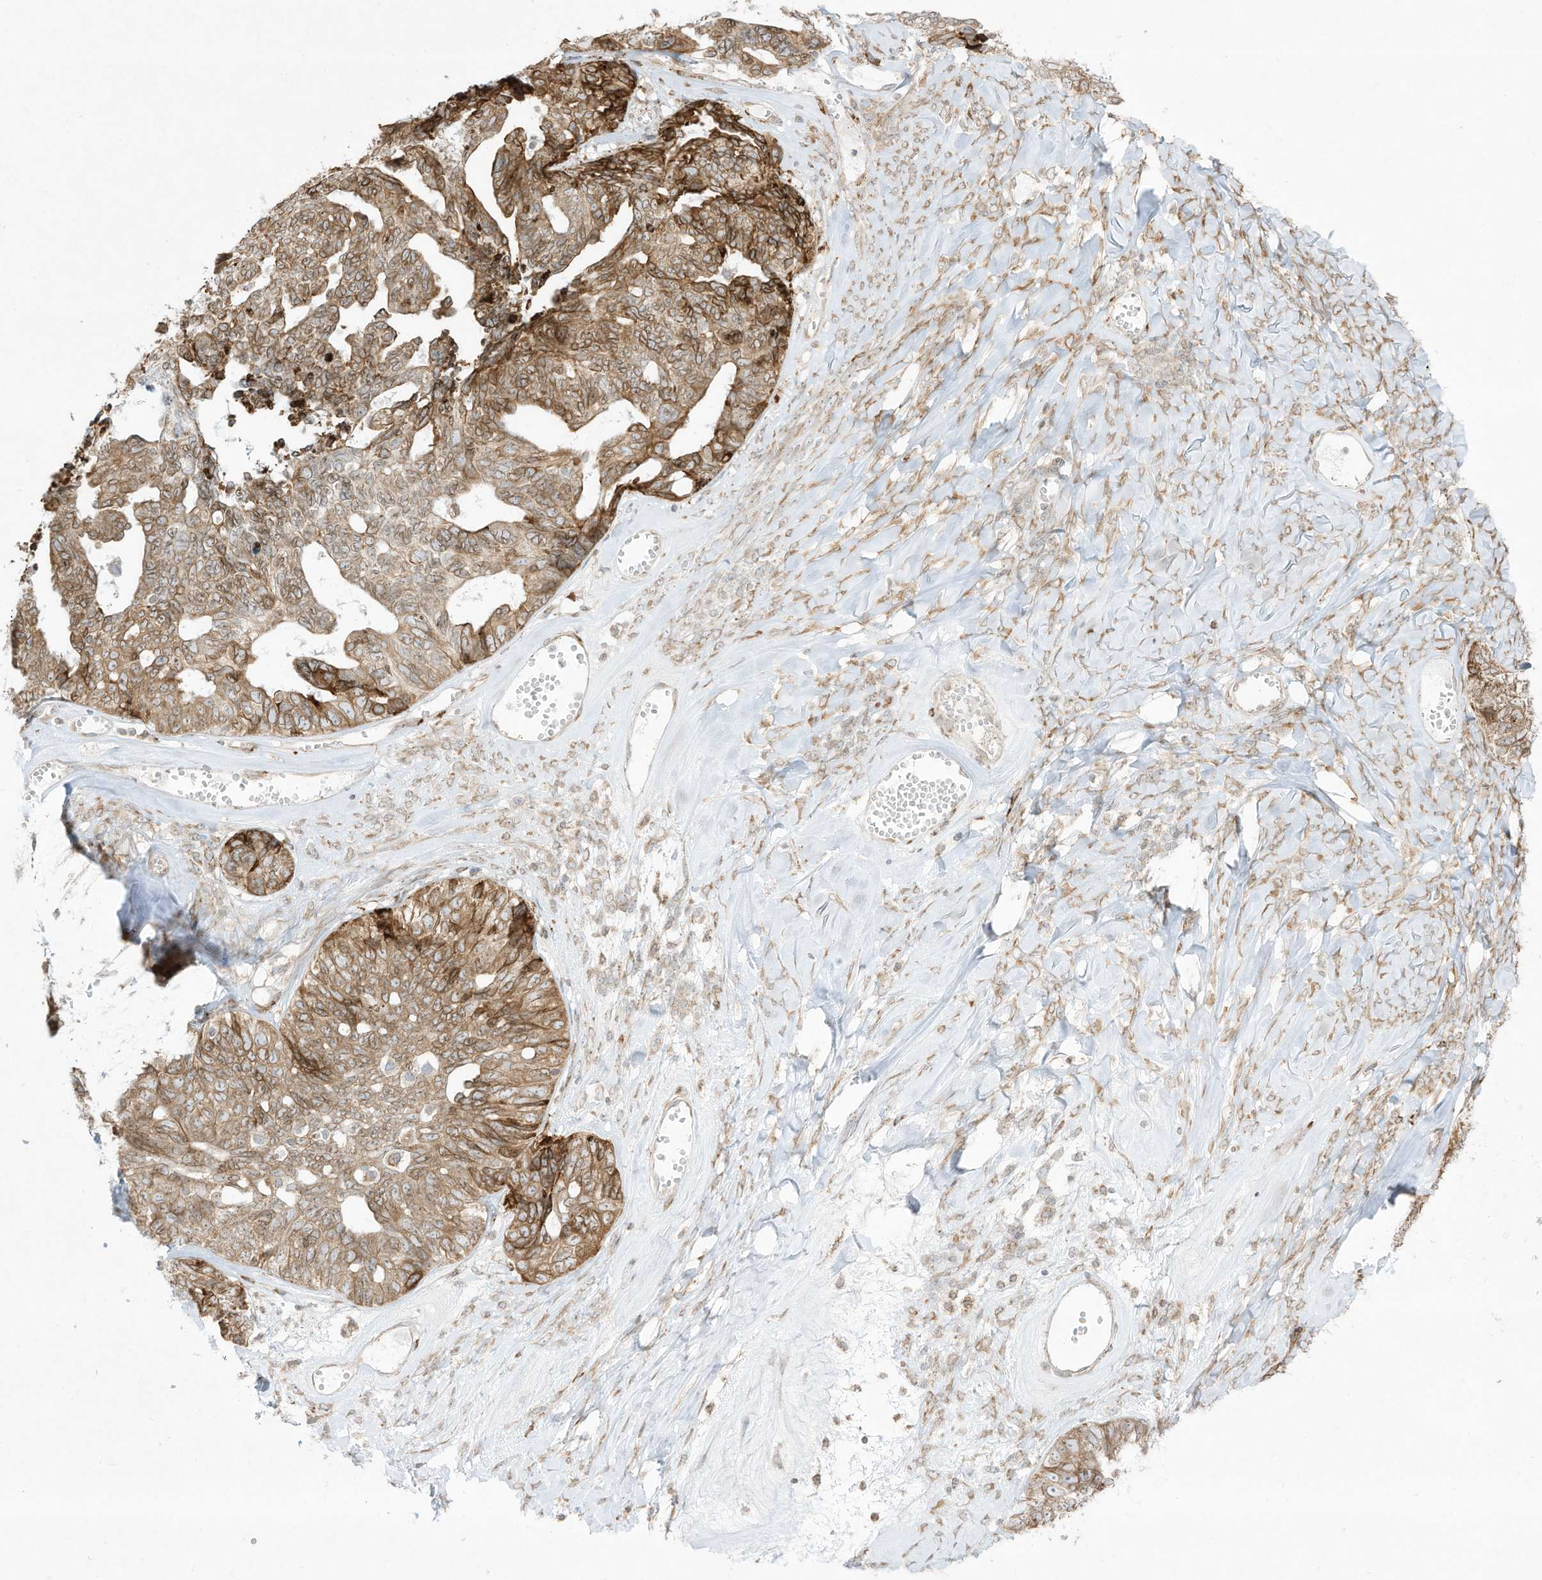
{"staining": {"intensity": "moderate", "quantity": ">75%", "location": "cytoplasmic/membranous"}, "tissue": "ovarian cancer", "cell_type": "Tumor cells", "image_type": "cancer", "snomed": [{"axis": "morphology", "description": "Cystadenocarcinoma, serous, NOS"}, {"axis": "topography", "description": "Ovary"}], "caption": "Immunohistochemical staining of human serous cystadenocarcinoma (ovarian) demonstrates medium levels of moderate cytoplasmic/membranous staining in about >75% of tumor cells.", "gene": "PTK6", "patient": {"sex": "female", "age": 79}}